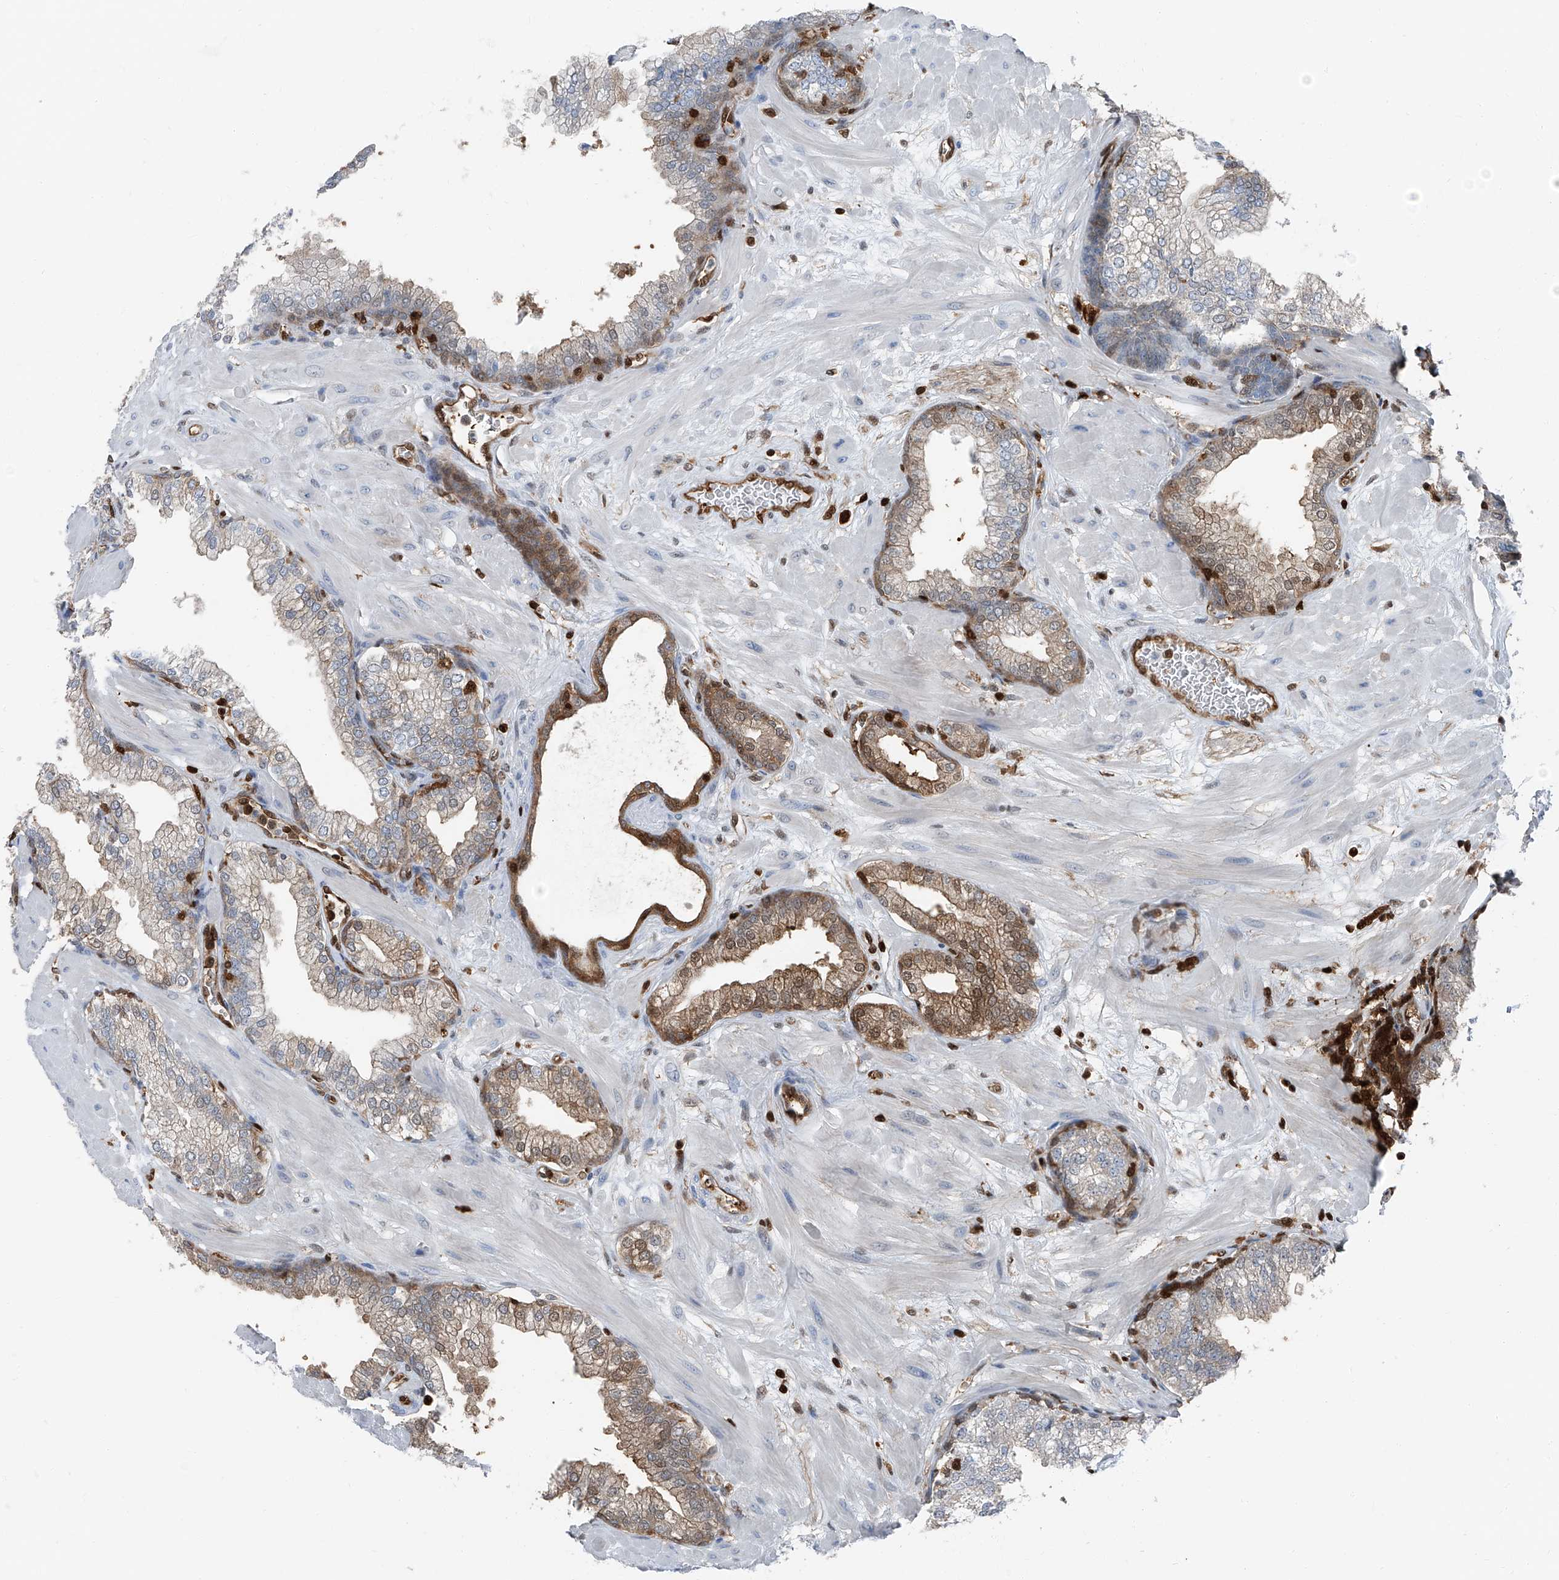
{"staining": {"intensity": "moderate", "quantity": "25%-75%", "location": "cytoplasmic/membranous,nuclear"}, "tissue": "prostate", "cell_type": "Glandular cells", "image_type": "normal", "snomed": [{"axis": "morphology", "description": "Normal tissue, NOS"}, {"axis": "morphology", "description": "Urothelial carcinoma, Low grade"}, {"axis": "topography", "description": "Urinary bladder"}, {"axis": "topography", "description": "Prostate"}], "caption": "Unremarkable prostate reveals moderate cytoplasmic/membranous,nuclear positivity in about 25%-75% of glandular cells.", "gene": "PSMB10", "patient": {"sex": "male", "age": 60}}